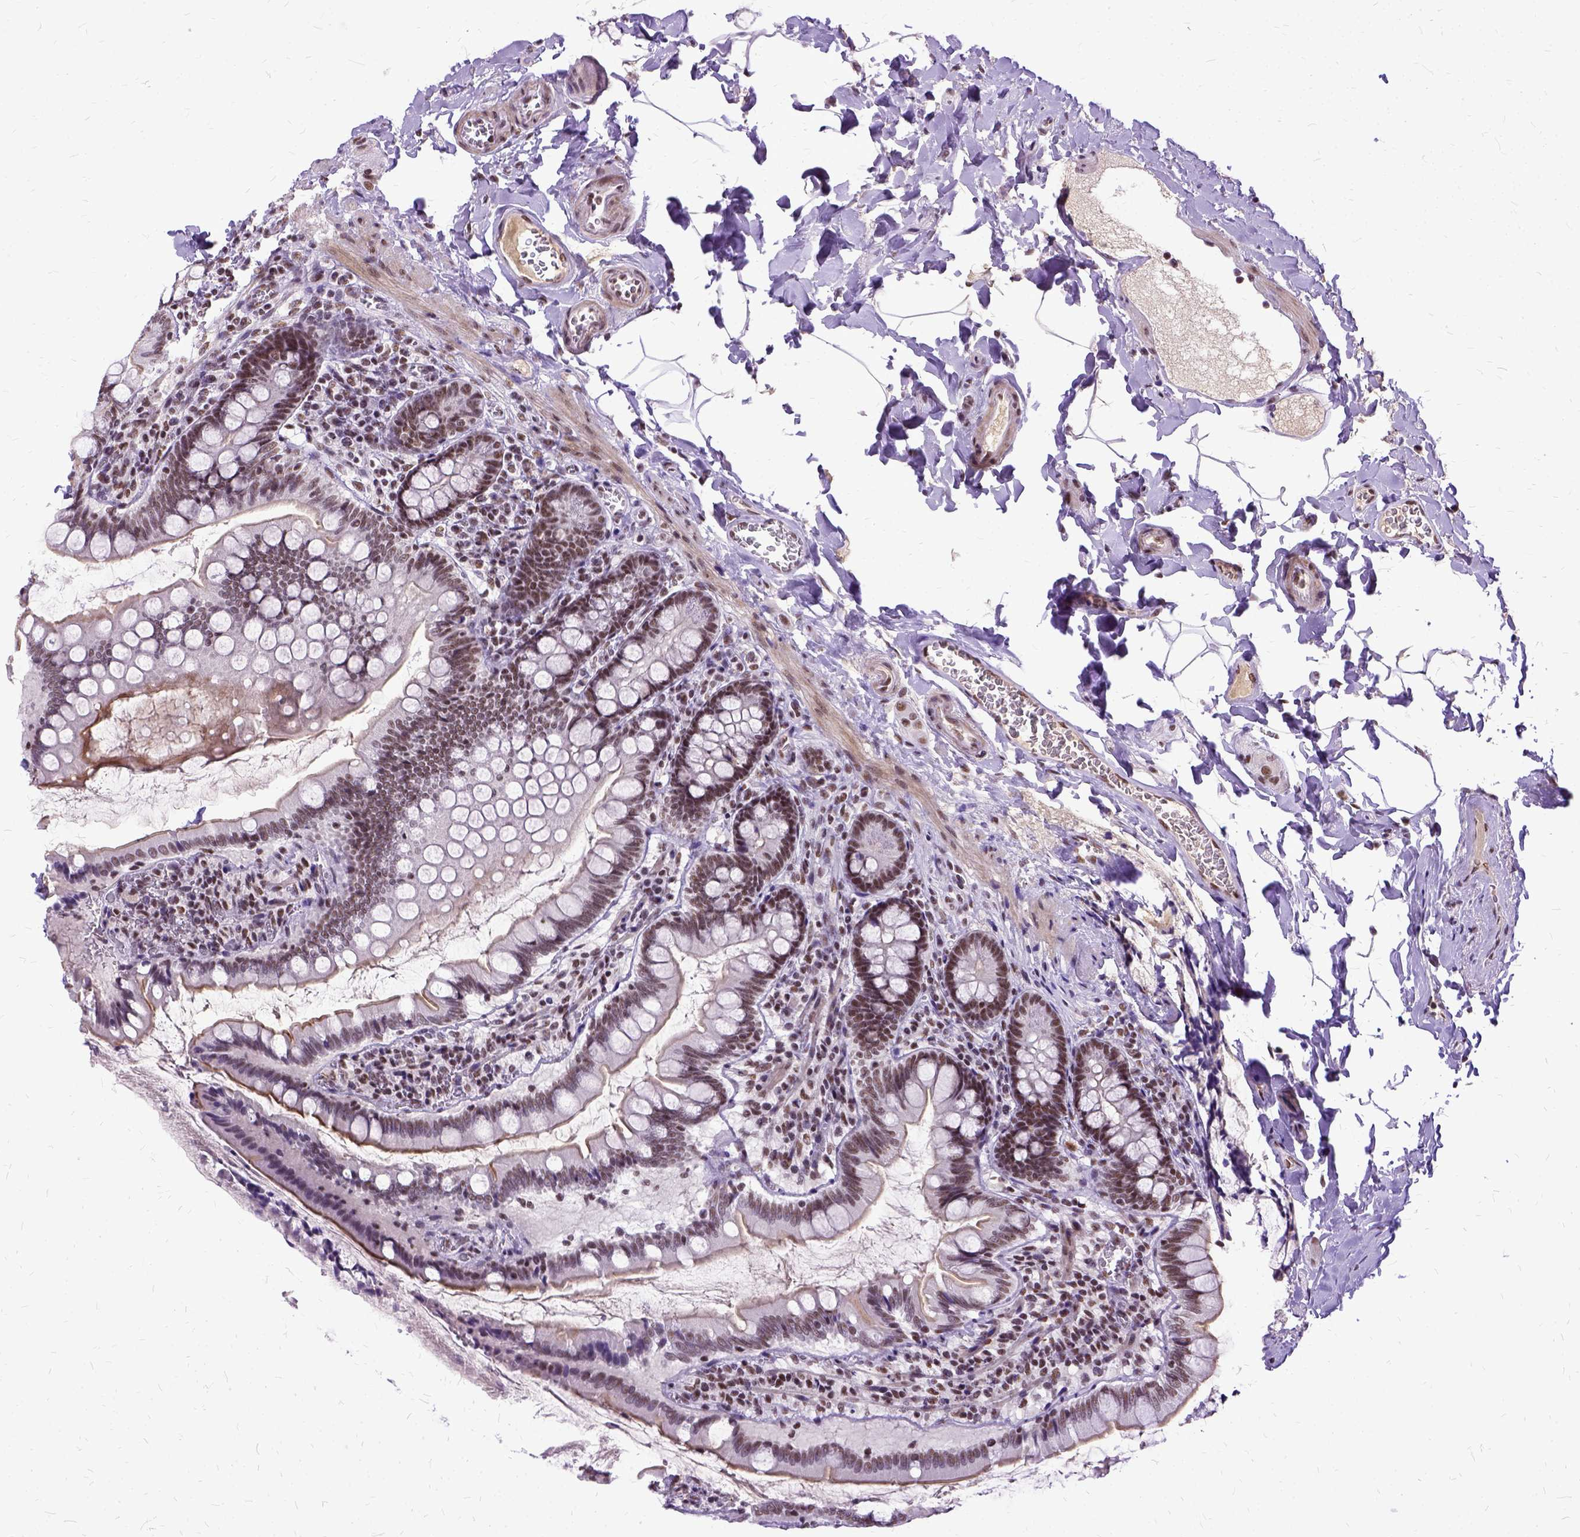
{"staining": {"intensity": "moderate", "quantity": "25%-75%", "location": "nuclear"}, "tissue": "small intestine", "cell_type": "Glandular cells", "image_type": "normal", "snomed": [{"axis": "morphology", "description": "Normal tissue, NOS"}, {"axis": "topography", "description": "Small intestine"}], "caption": "A medium amount of moderate nuclear expression is present in approximately 25%-75% of glandular cells in unremarkable small intestine.", "gene": "SETD1A", "patient": {"sex": "female", "age": 56}}